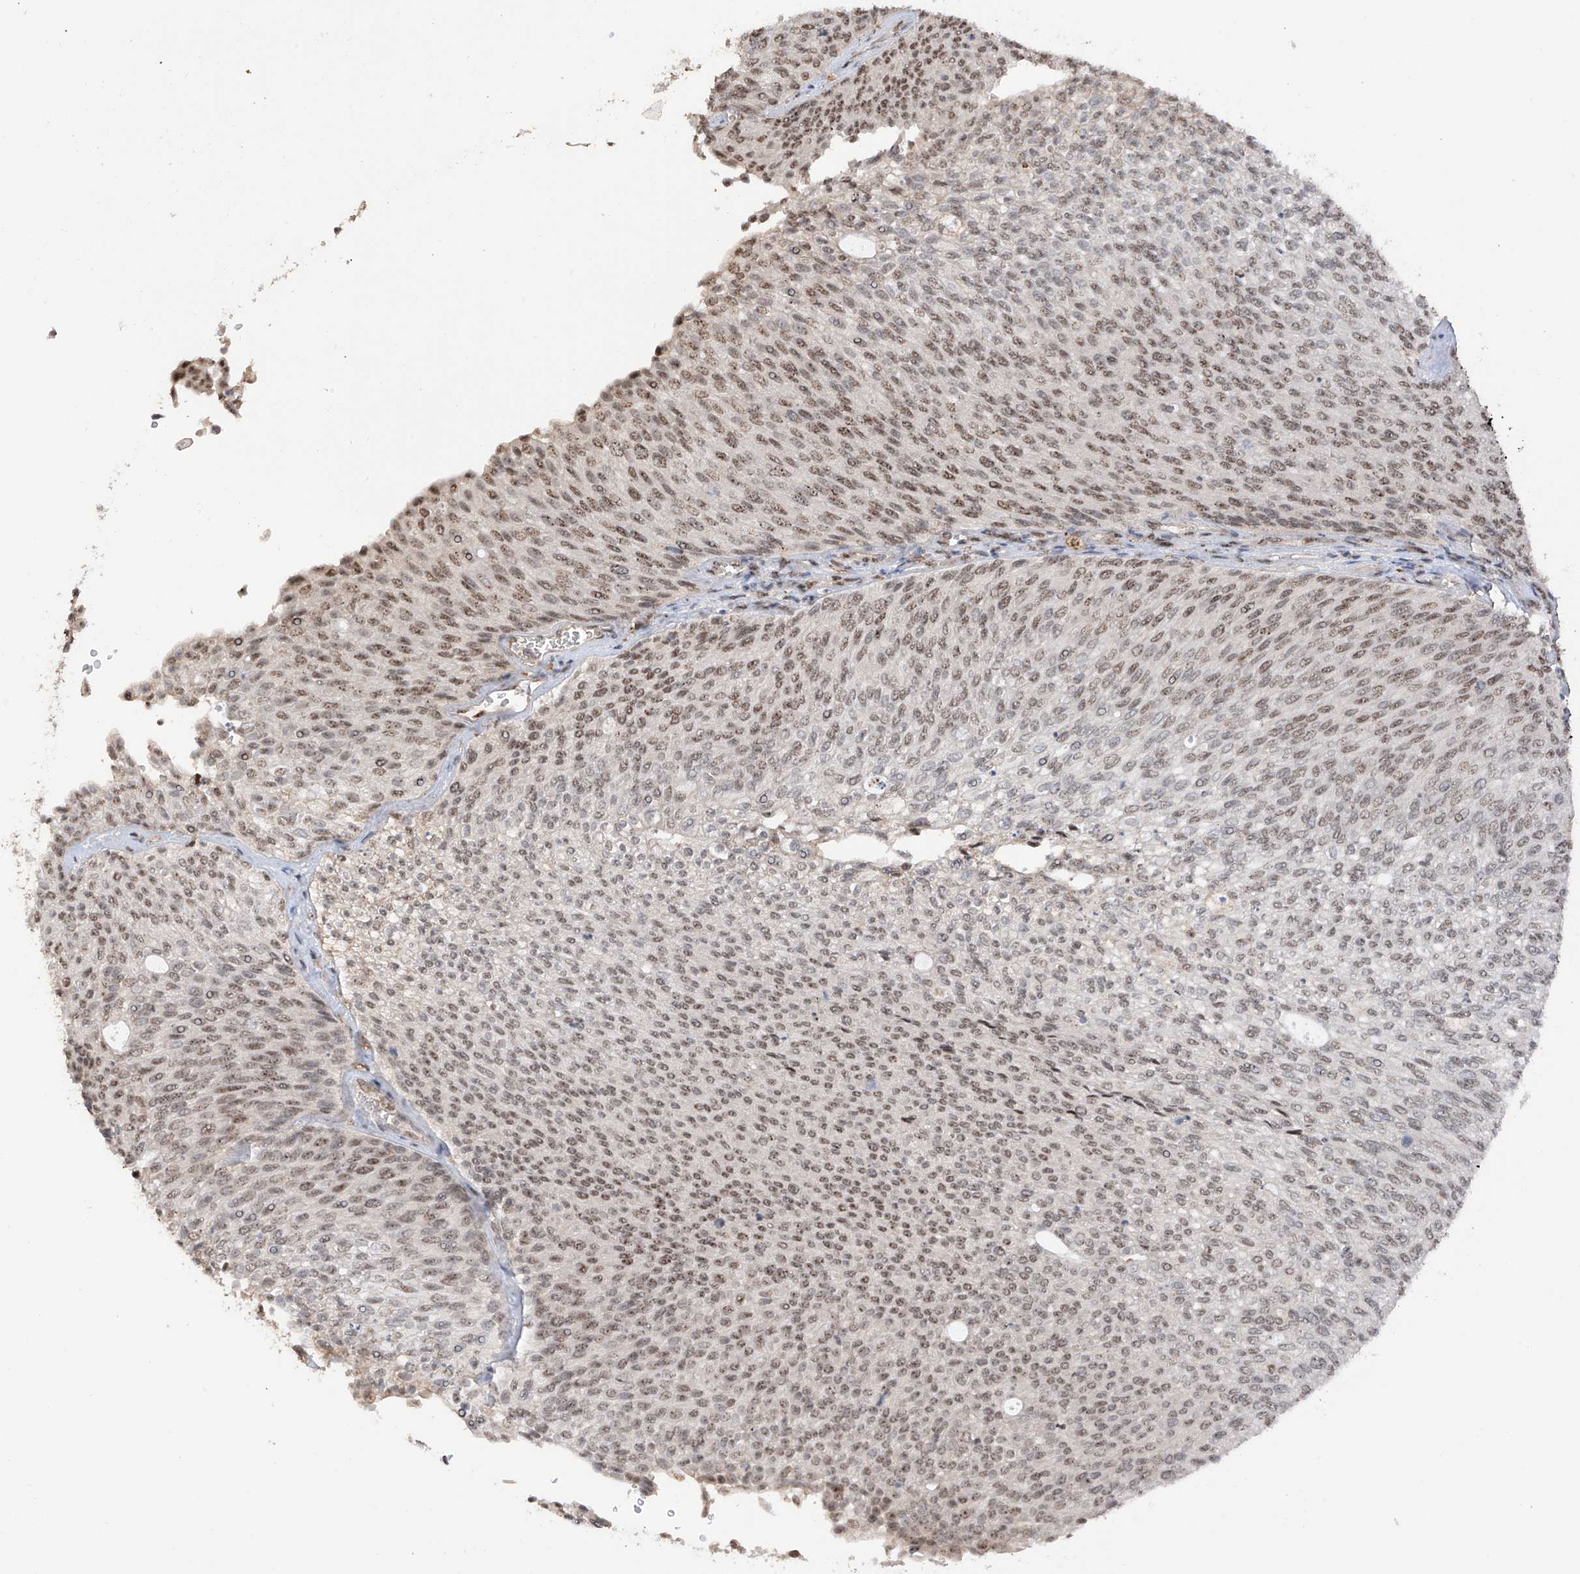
{"staining": {"intensity": "moderate", "quantity": ">75%", "location": "nuclear"}, "tissue": "urothelial cancer", "cell_type": "Tumor cells", "image_type": "cancer", "snomed": [{"axis": "morphology", "description": "Urothelial carcinoma, Low grade"}, {"axis": "topography", "description": "Urinary bladder"}], "caption": "Protein staining exhibits moderate nuclear positivity in about >75% of tumor cells in urothelial carcinoma (low-grade). (DAB IHC with brightfield microscopy, high magnification).", "gene": "C1orf131", "patient": {"sex": "female", "age": 79}}